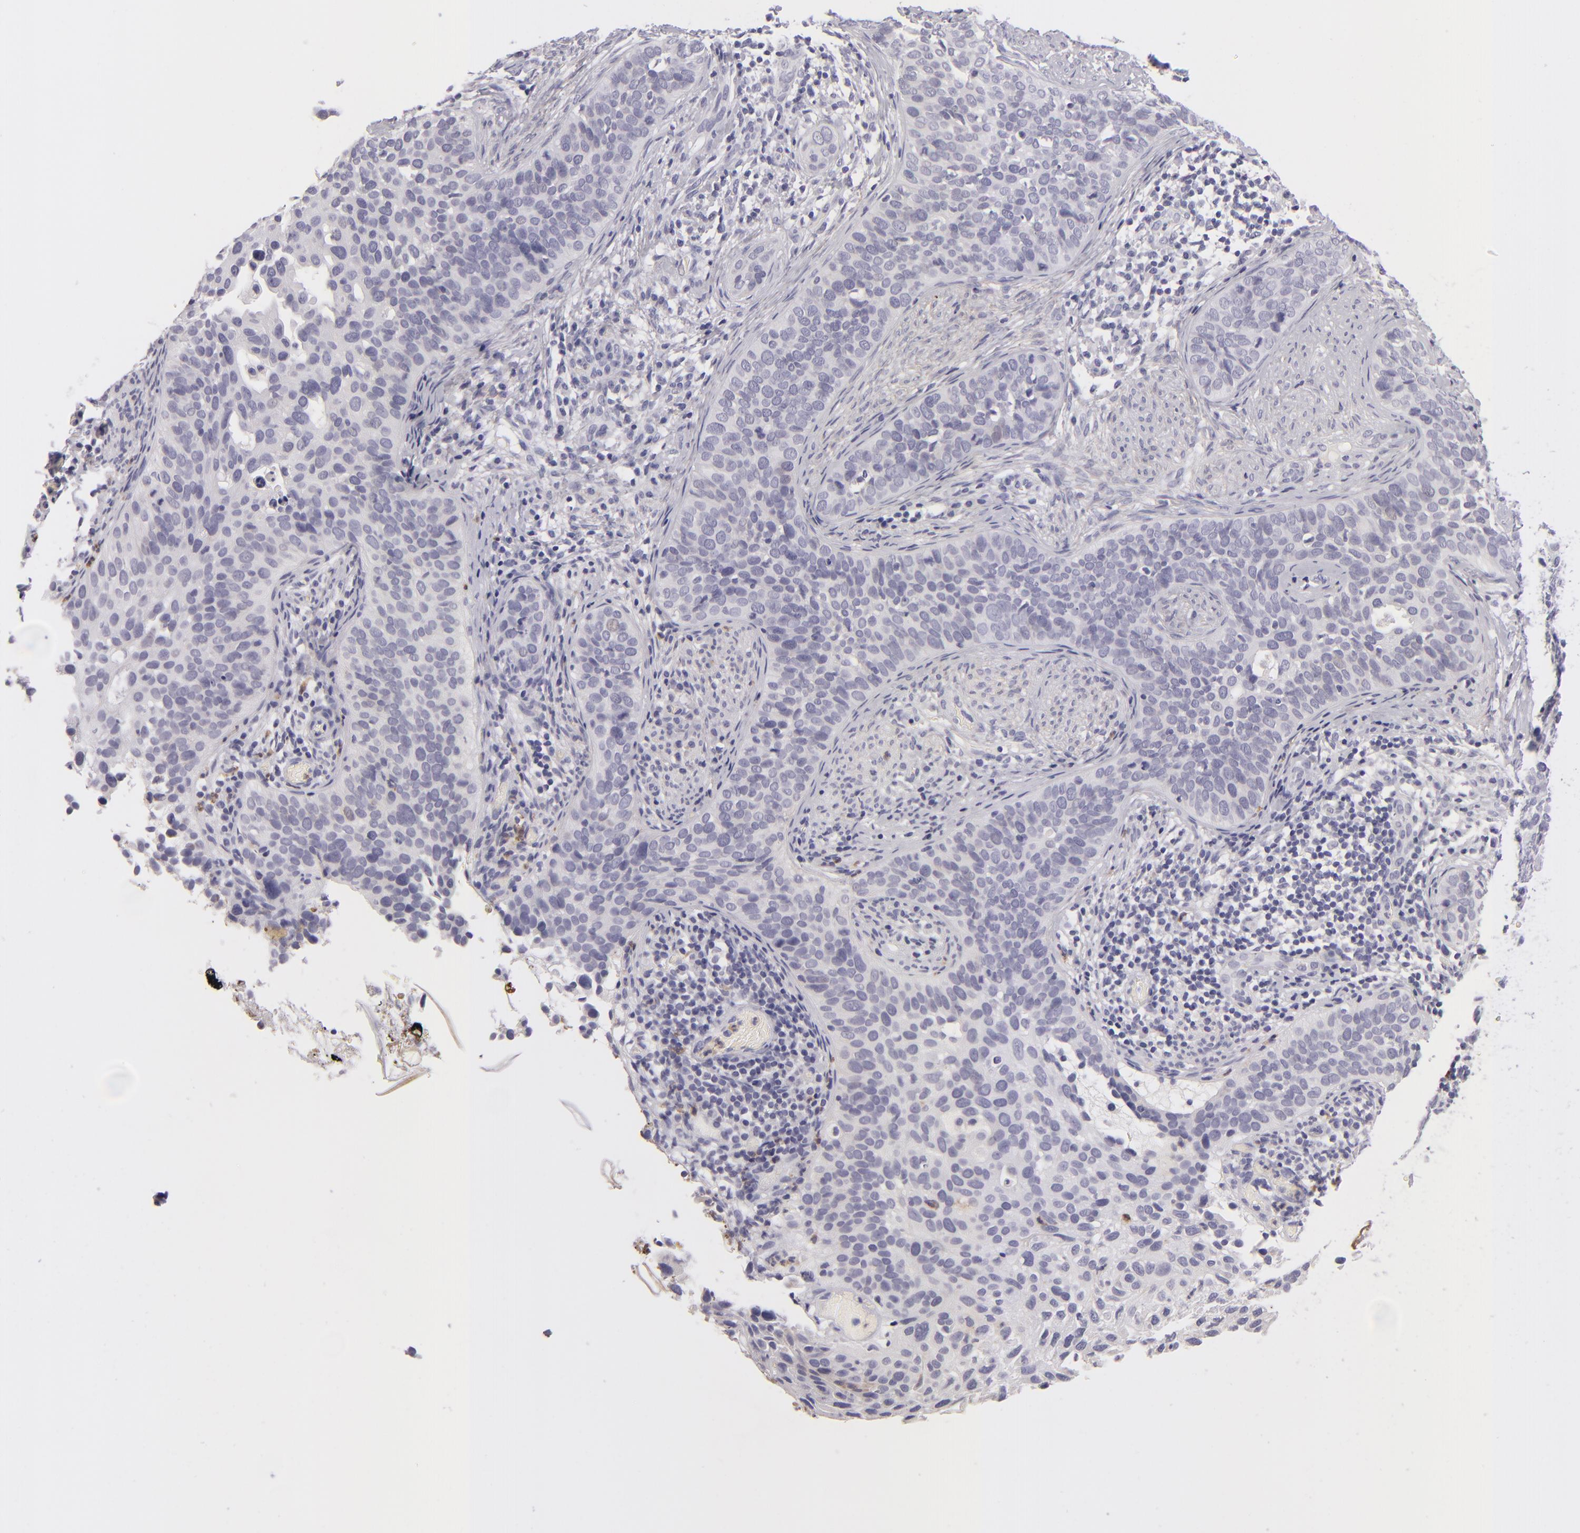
{"staining": {"intensity": "negative", "quantity": "none", "location": "none"}, "tissue": "cervical cancer", "cell_type": "Tumor cells", "image_type": "cancer", "snomed": [{"axis": "morphology", "description": "Squamous cell carcinoma, NOS"}, {"axis": "topography", "description": "Cervix"}], "caption": "Tumor cells are negative for brown protein staining in squamous cell carcinoma (cervical).", "gene": "TNNC1", "patient": {"sex": "female", "age": 31}}